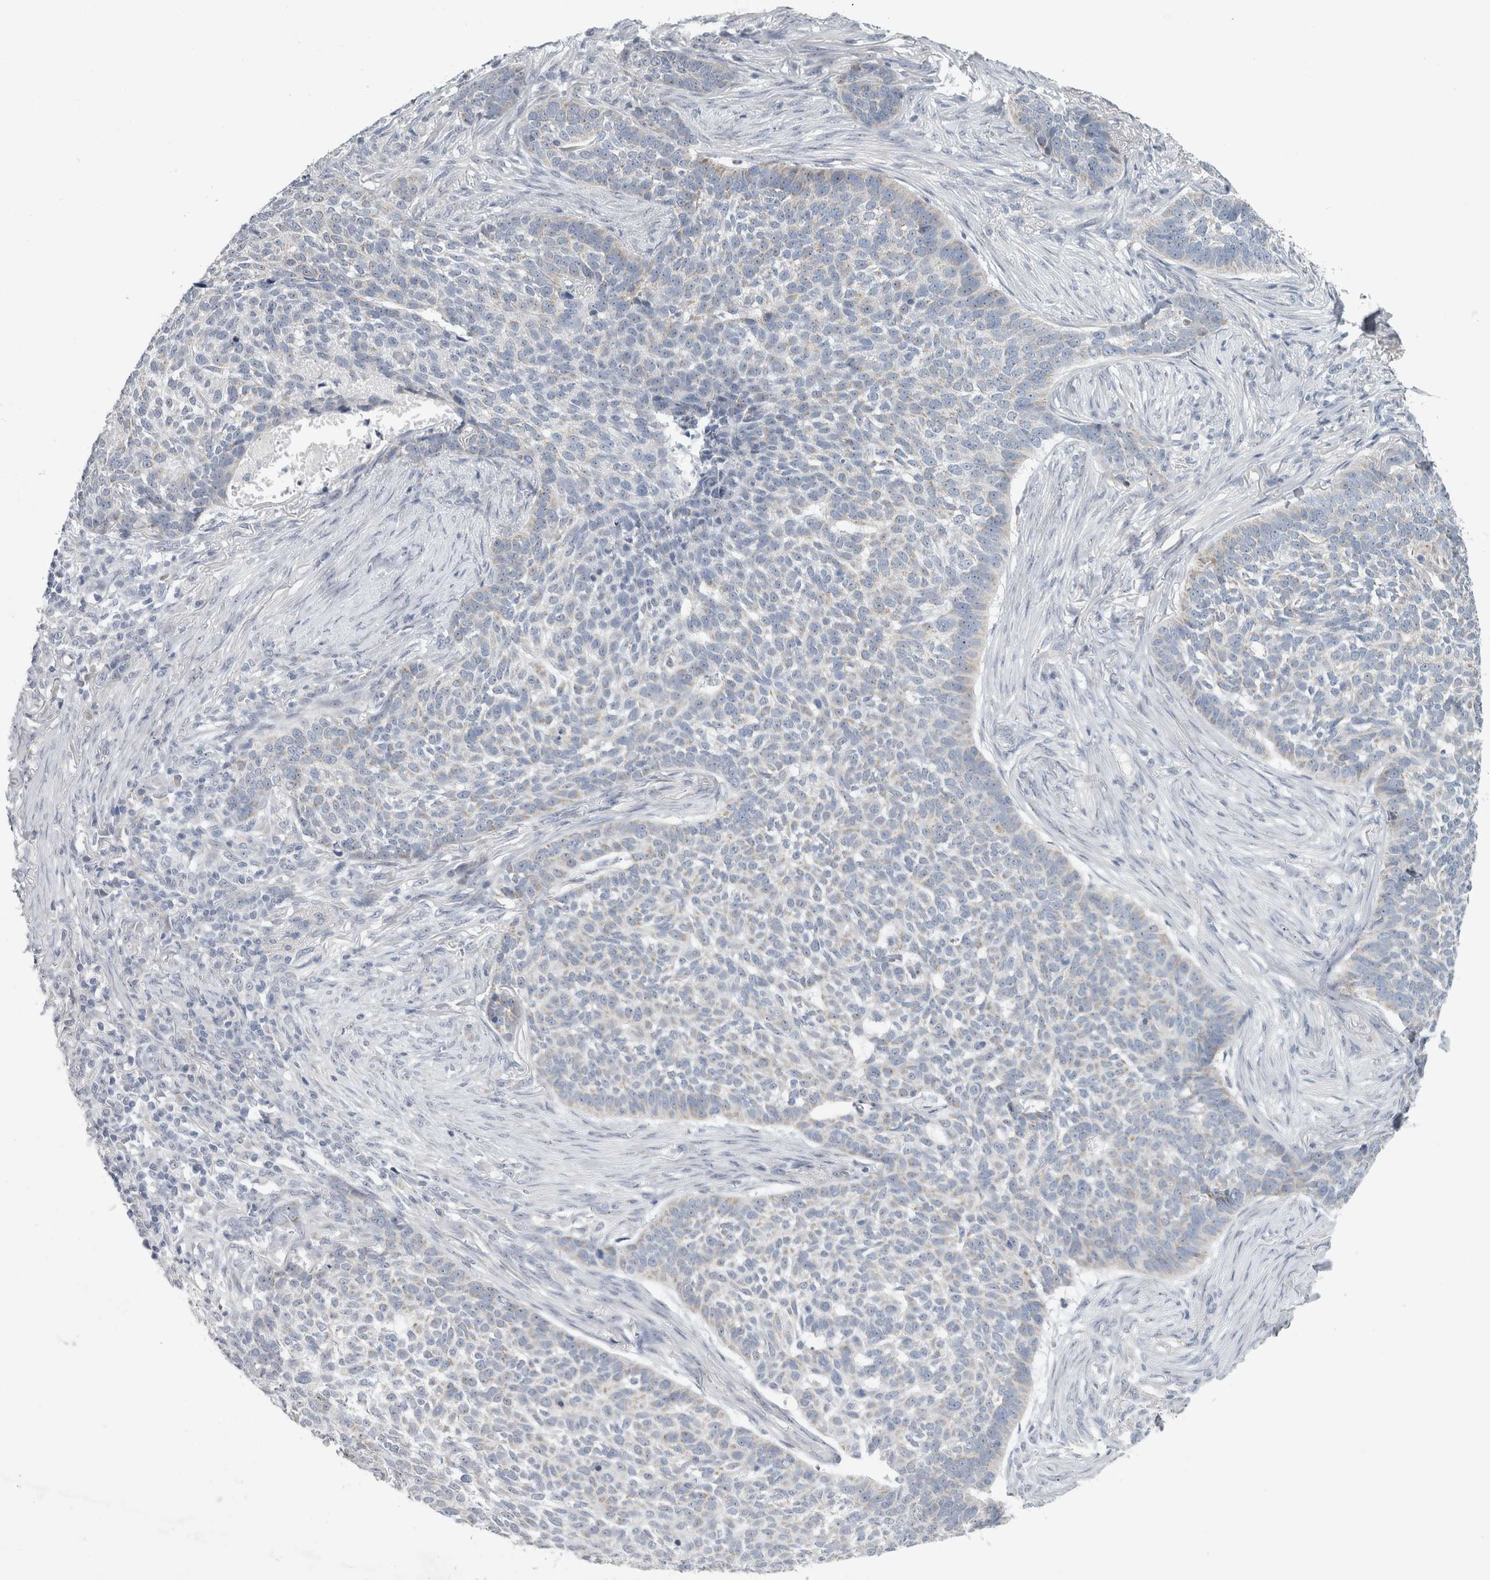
{"staining": {"intensity": "negative", "quantity": "none", "location": "none"}, "tissue": "skin cancer", "cell_type": "Tumor cells", "image_type": "cancer", "snomed": [{"axis": "morphology", "description": "Basal cell carcinoma"}, {"axis": "topography", "description": "Skin"}], "caption": "An IHC image of basal cell carcinoma (skin) is shown. There is no staining in tumor cells of basal cell carcinoma (skin).", "gene": "FXYD7", "patient": {"sex": "male", "age": 85}}